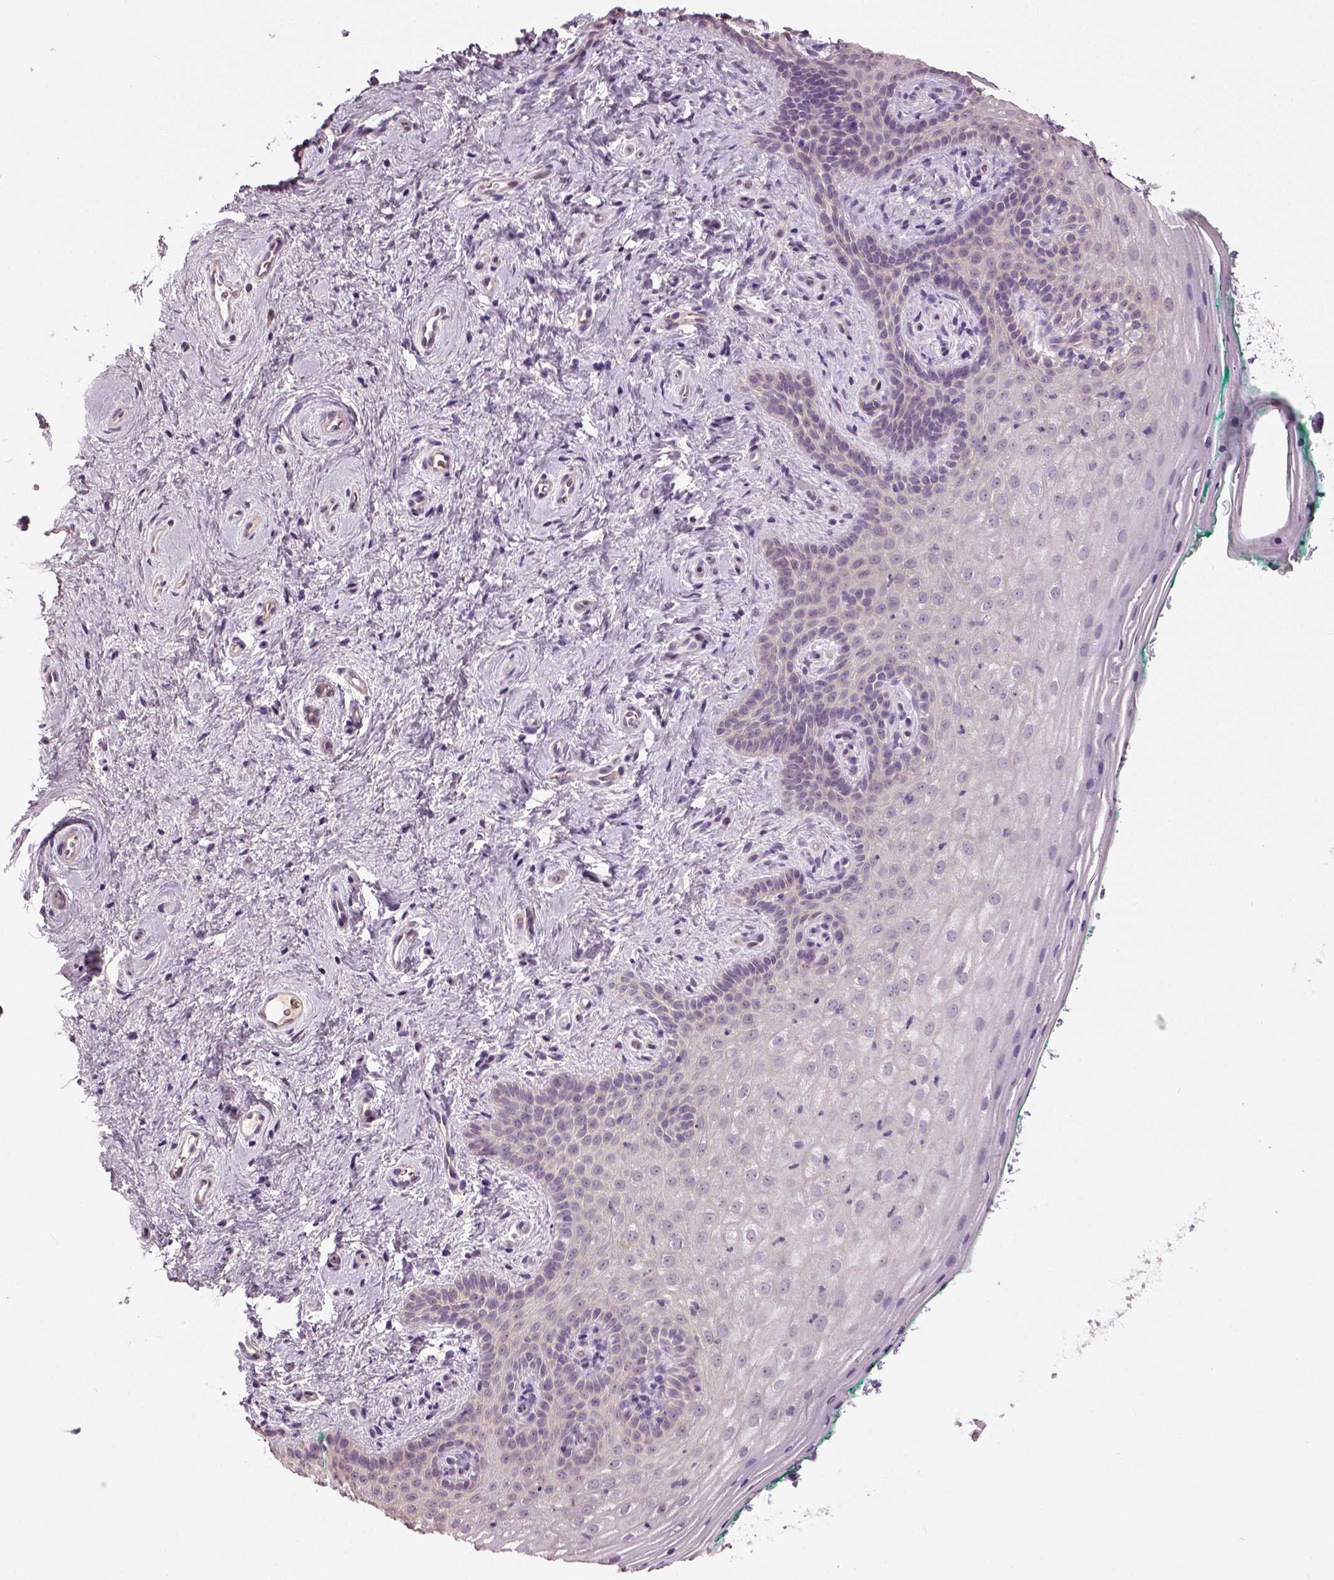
{"staining": {"intensity": "negative", "quantity": "none", "location": "none"}, "tissue": "vagina", "cell_type": "Squamous epithelial cells", "image_type": "normal", "snomed": [{"axis": "morphology", "description": "Normal tissue, NOS"}, {"axis": "topography", "description": "Vagina"}], "caption": "DAB immunohistochemical staining of benign human vagina reveals no significant positivity in squamous epithelial cells. (Stains: DAB (3,3'-diaminobenzidine) IHC with hematoxylin counter stain, Microscopy: brightfield microscopy at high magnification).", "gene": "NECAB1", "patient": {"sex": "female", "age": 45}}